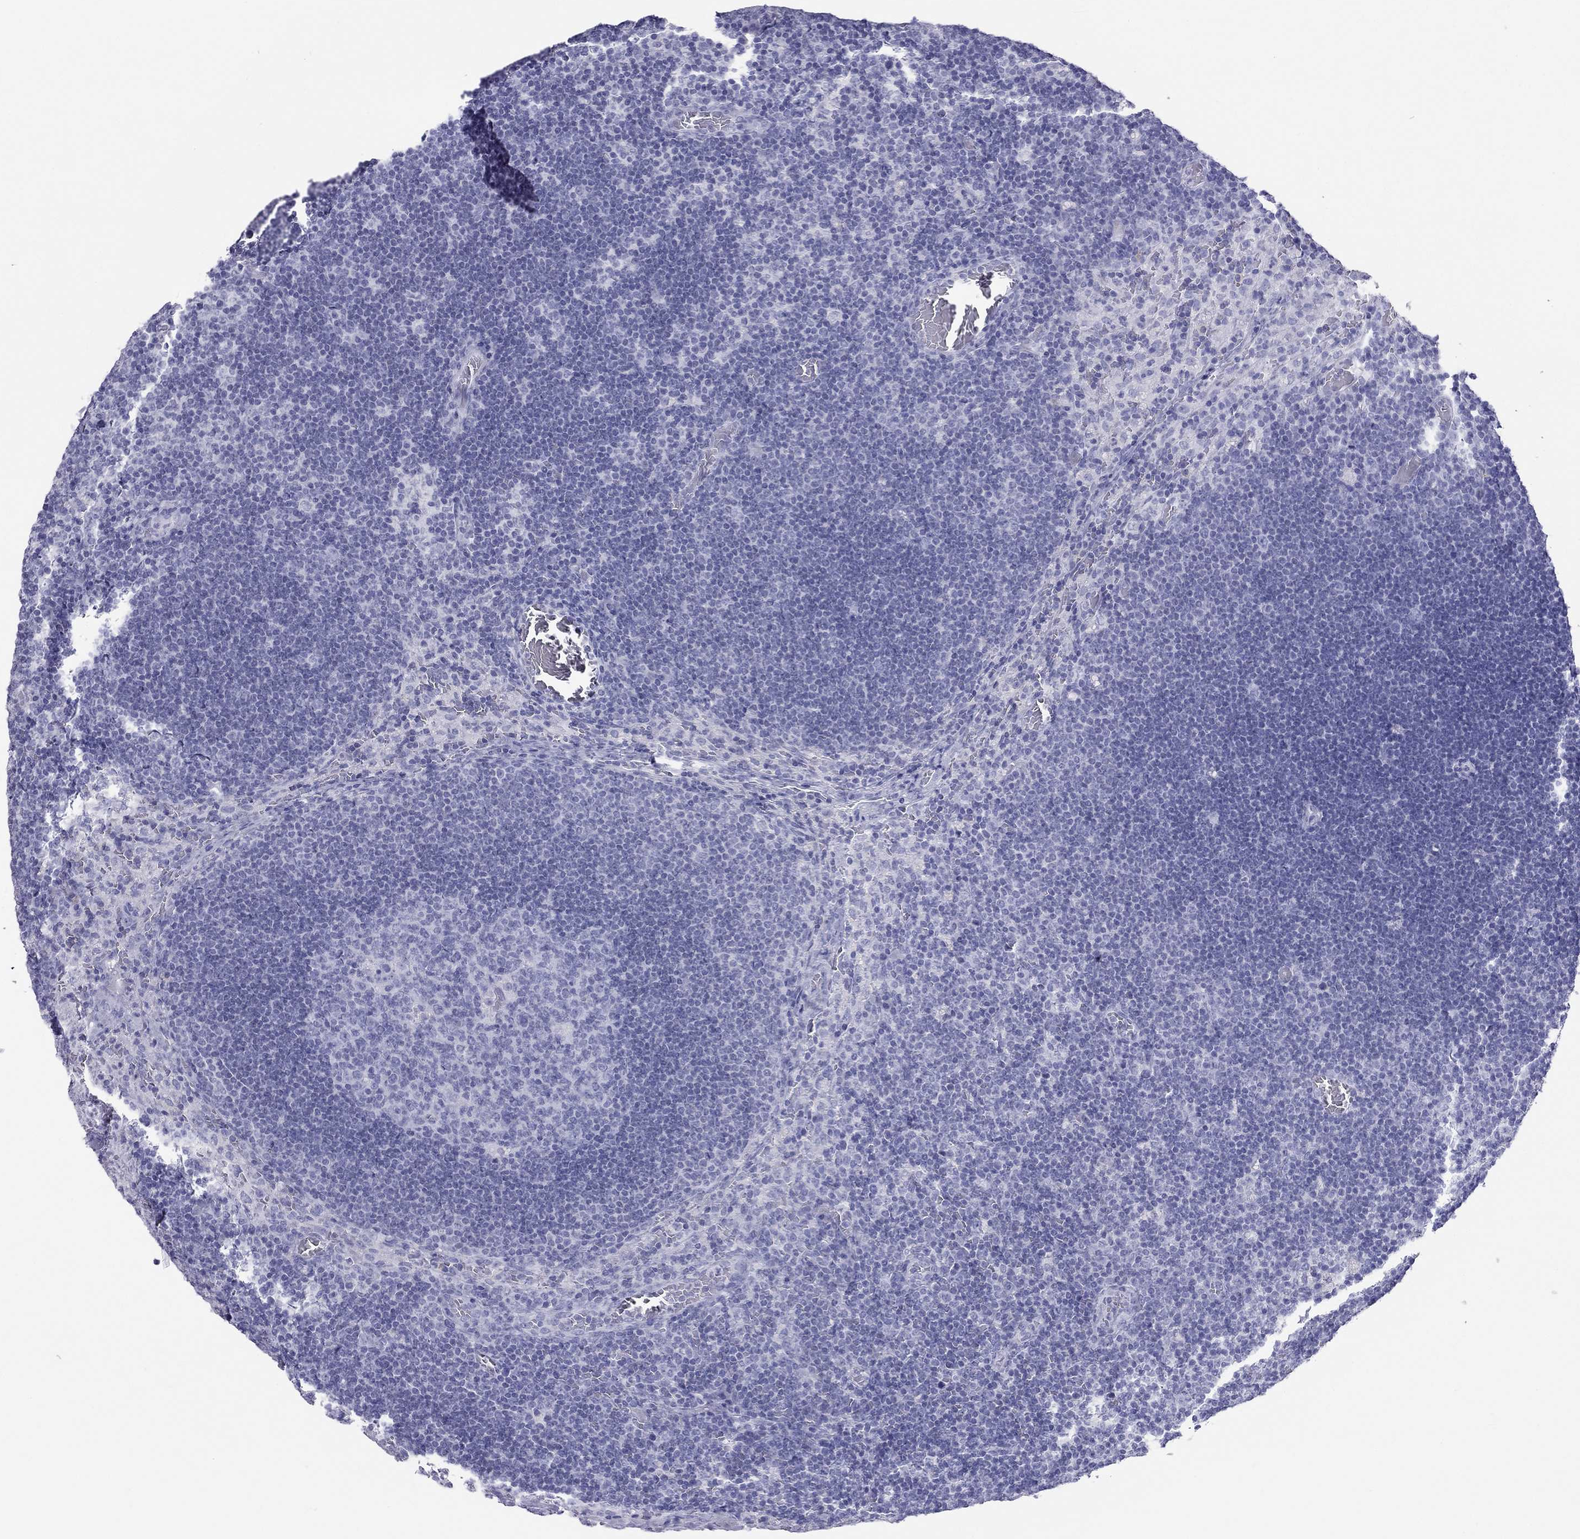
{"staining": {"intensity": "negative", "quantity": "none", "location": "none"}, "tissue": "lymph node", "cell_type": "Germinal center cells", "image_type": "normal", "snomed": [{"axis": "morphology", "description": "Normal tissue, NOS"}, {"axis": "topography", "description": "Lymph node"}], "caption": "Immunohistochemistry (IHC) histopathology image of benign lymph node stained for a protein (brown), which shows no positivity in germinal center cells.", "gene": "DPY19L2", "patient": {"sex": "male", "age": 63}}